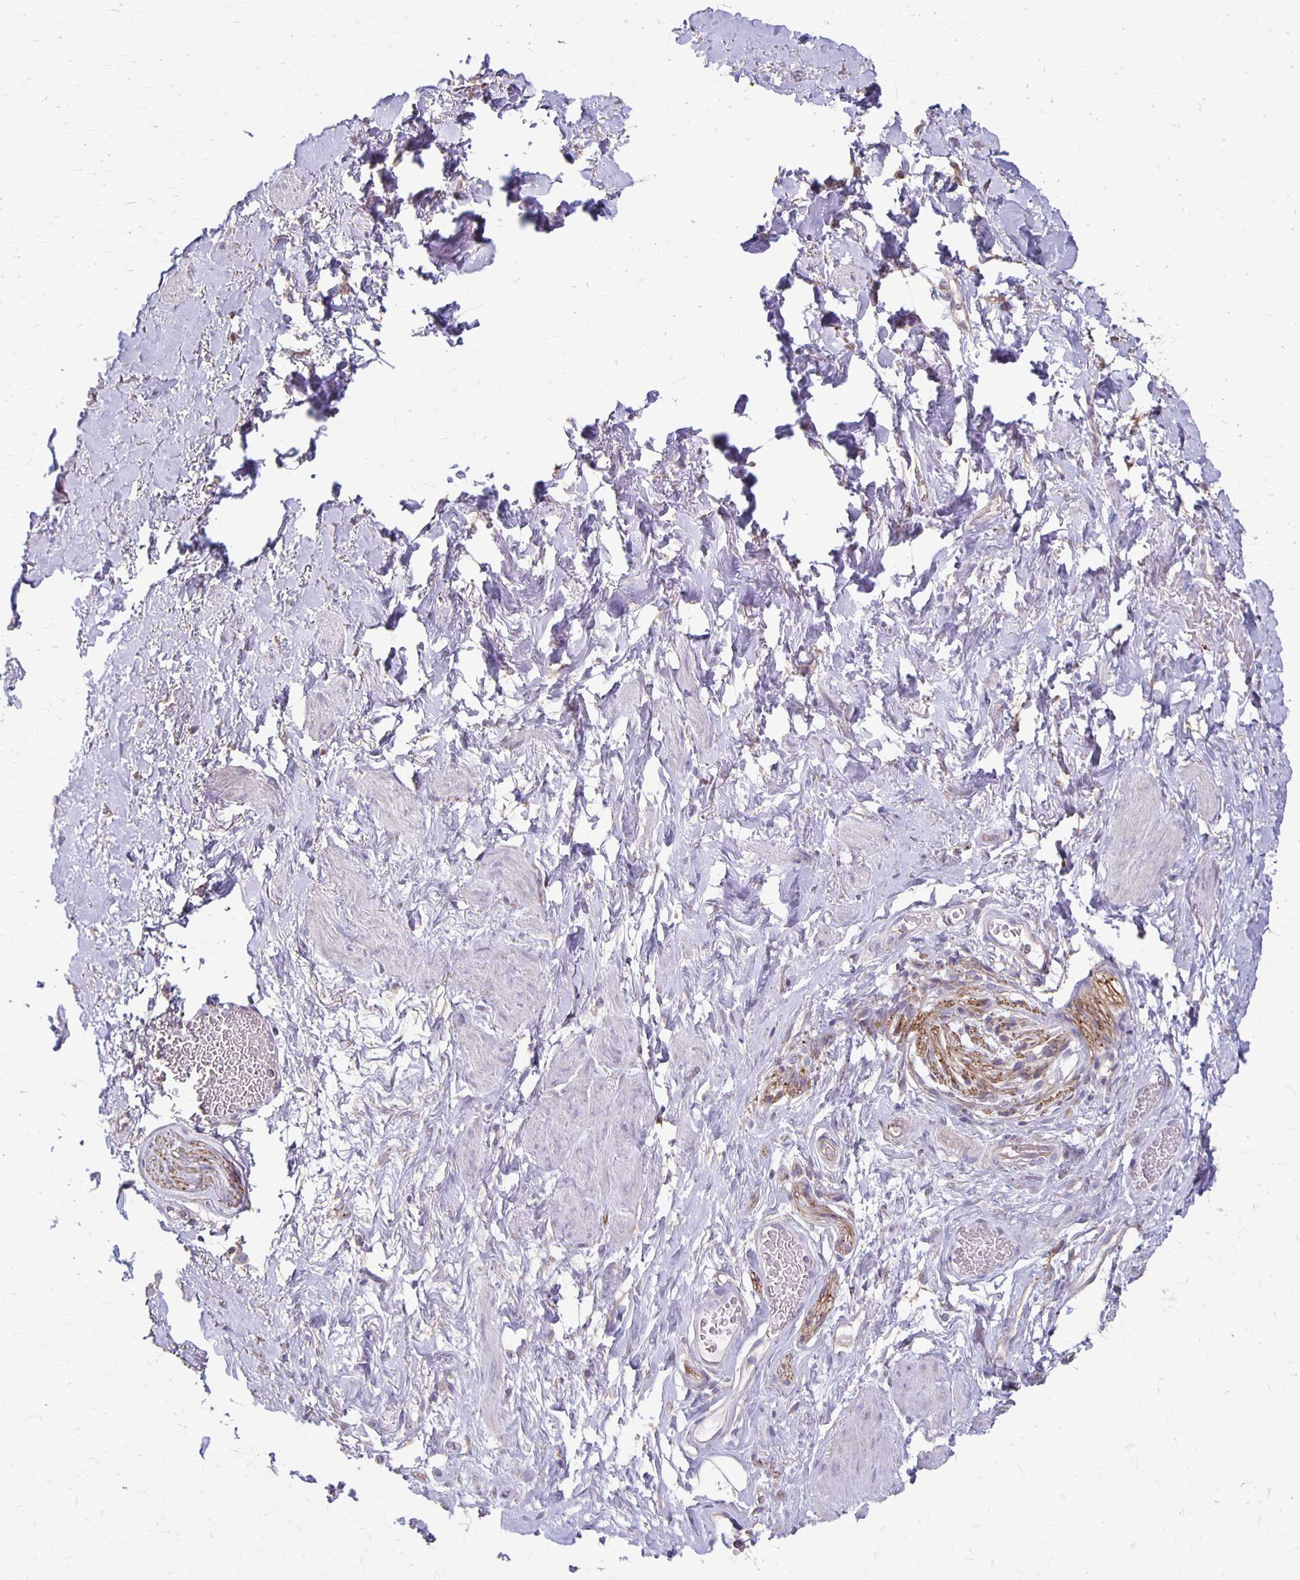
{"staining": {"intensity": "negative", "quantity": "none", "location": "none"}, "tissue": "adipose tissue", "cell_type": "Adipocytes", "image_type": "normal", "snomed": [{"axis": "morphology", "description": "Normal tissue, NOS"}, {"axis": "topography", "description": "Vagina"}, {"axis": "topography", "description": "Peripheral nerve tissue"}], "caption": "There is no significant staining in adipocytes of adipose tissue. (Immunohistochemistry, brightfield microscopy, high magnification).", "gene": "PPP1R3E", "patient": {"sex": "female", "age": 71}}